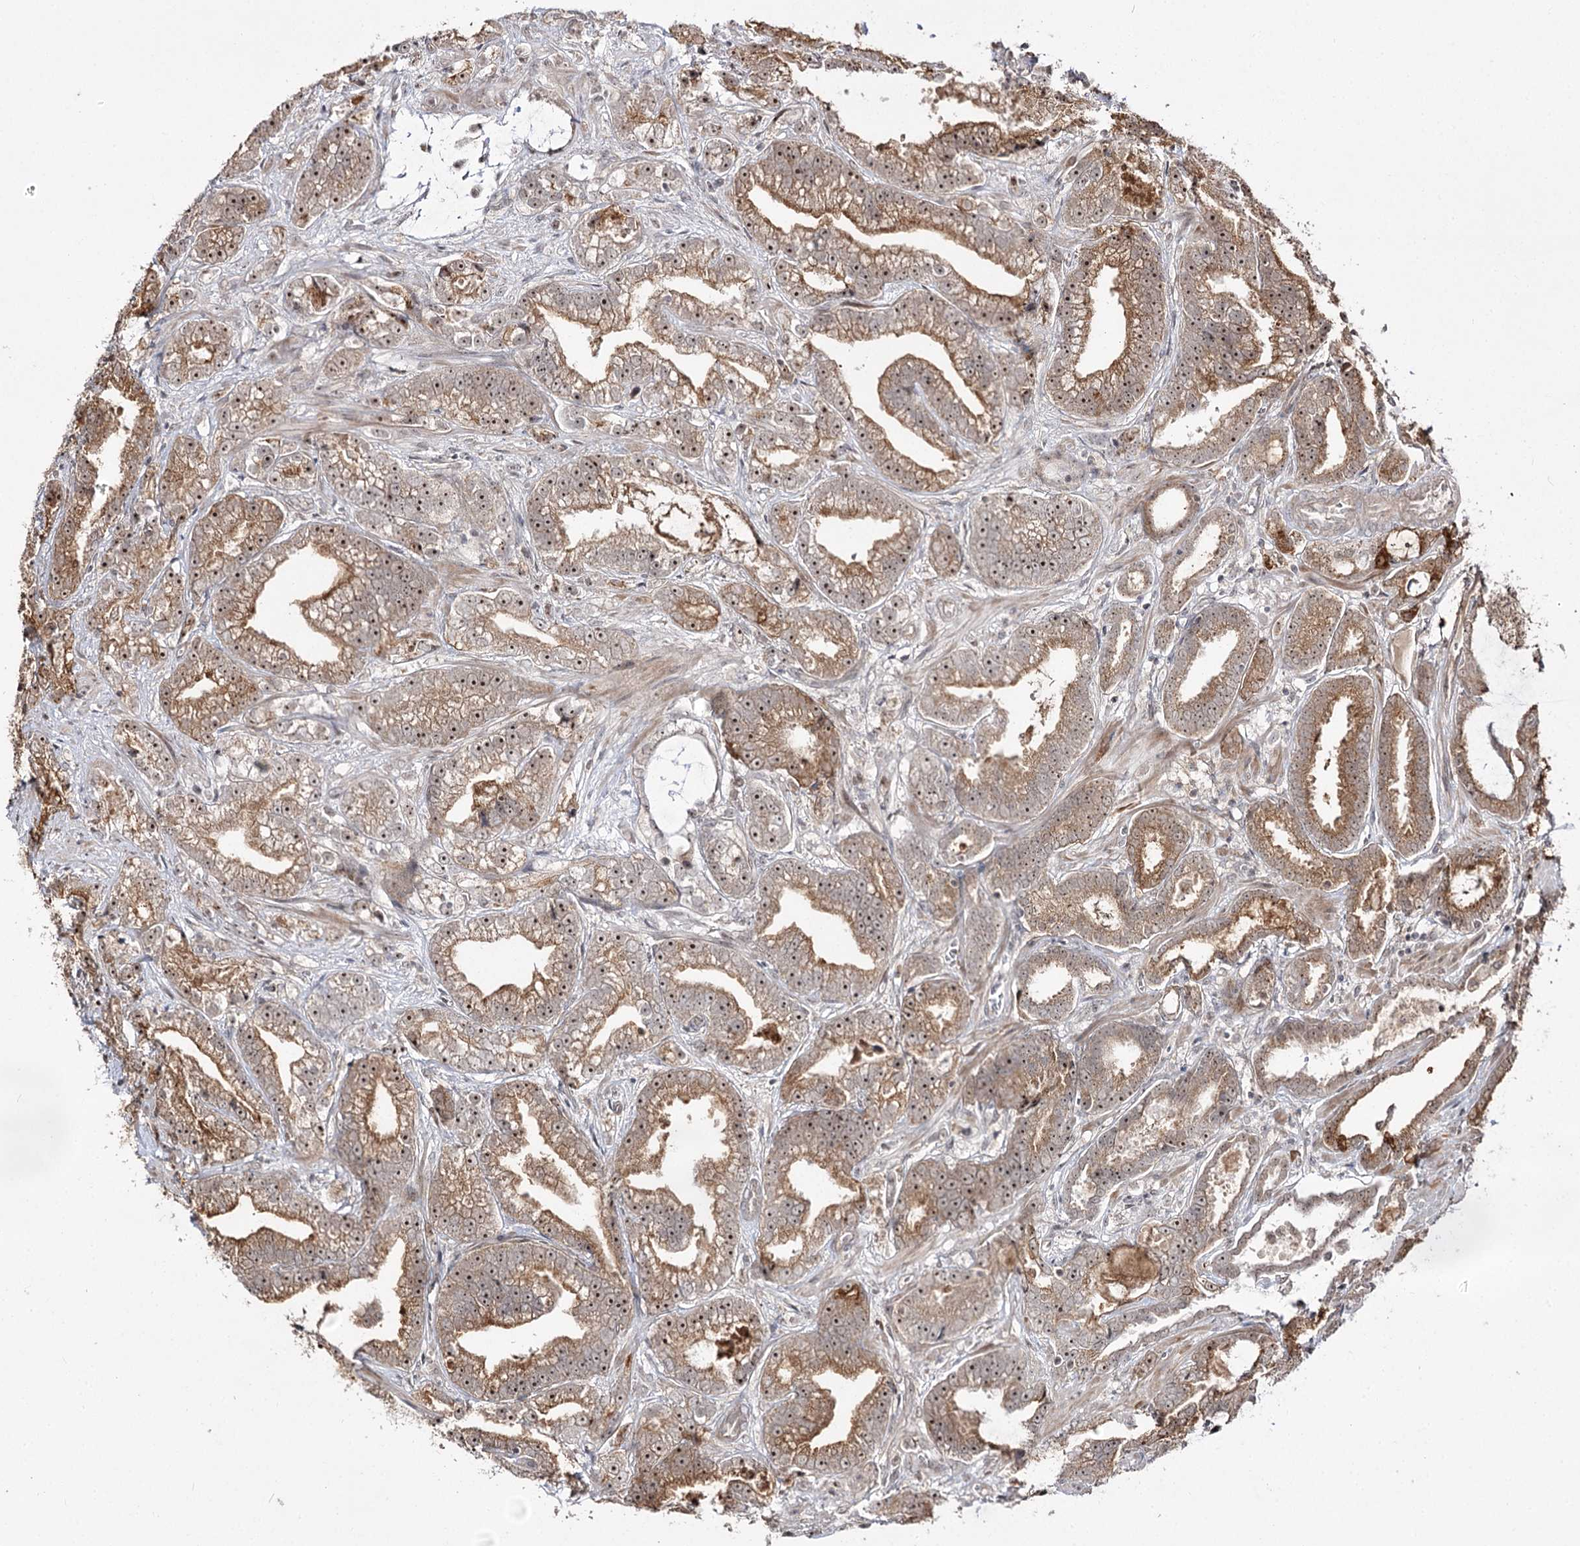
{"staining": {"intensity": "moderate", "quantity": ">75%", "location": "cytoplasmic/membranous,nuclear"}, "tissue": "prostate cancer", "cell_type": "Tumor cells", "image_type": "cancer", "snomed": [{"axis": "morphology", "description": "Adenocarcinoma, High grade"}, {"axis": "topography", "description": "Prostate and seminal vesicle, NOS"}], "caption": "A photomicrograph of human prostate cancer (adenocarcinoma (high-grade)) stained for a protein shows moderate cytoplasmic/membranous and nuclear brown staining in tumor cells. Nuclei are stained in blue.", "gene": "RRP9", "patient": {"sex": "male", "age": 67}}